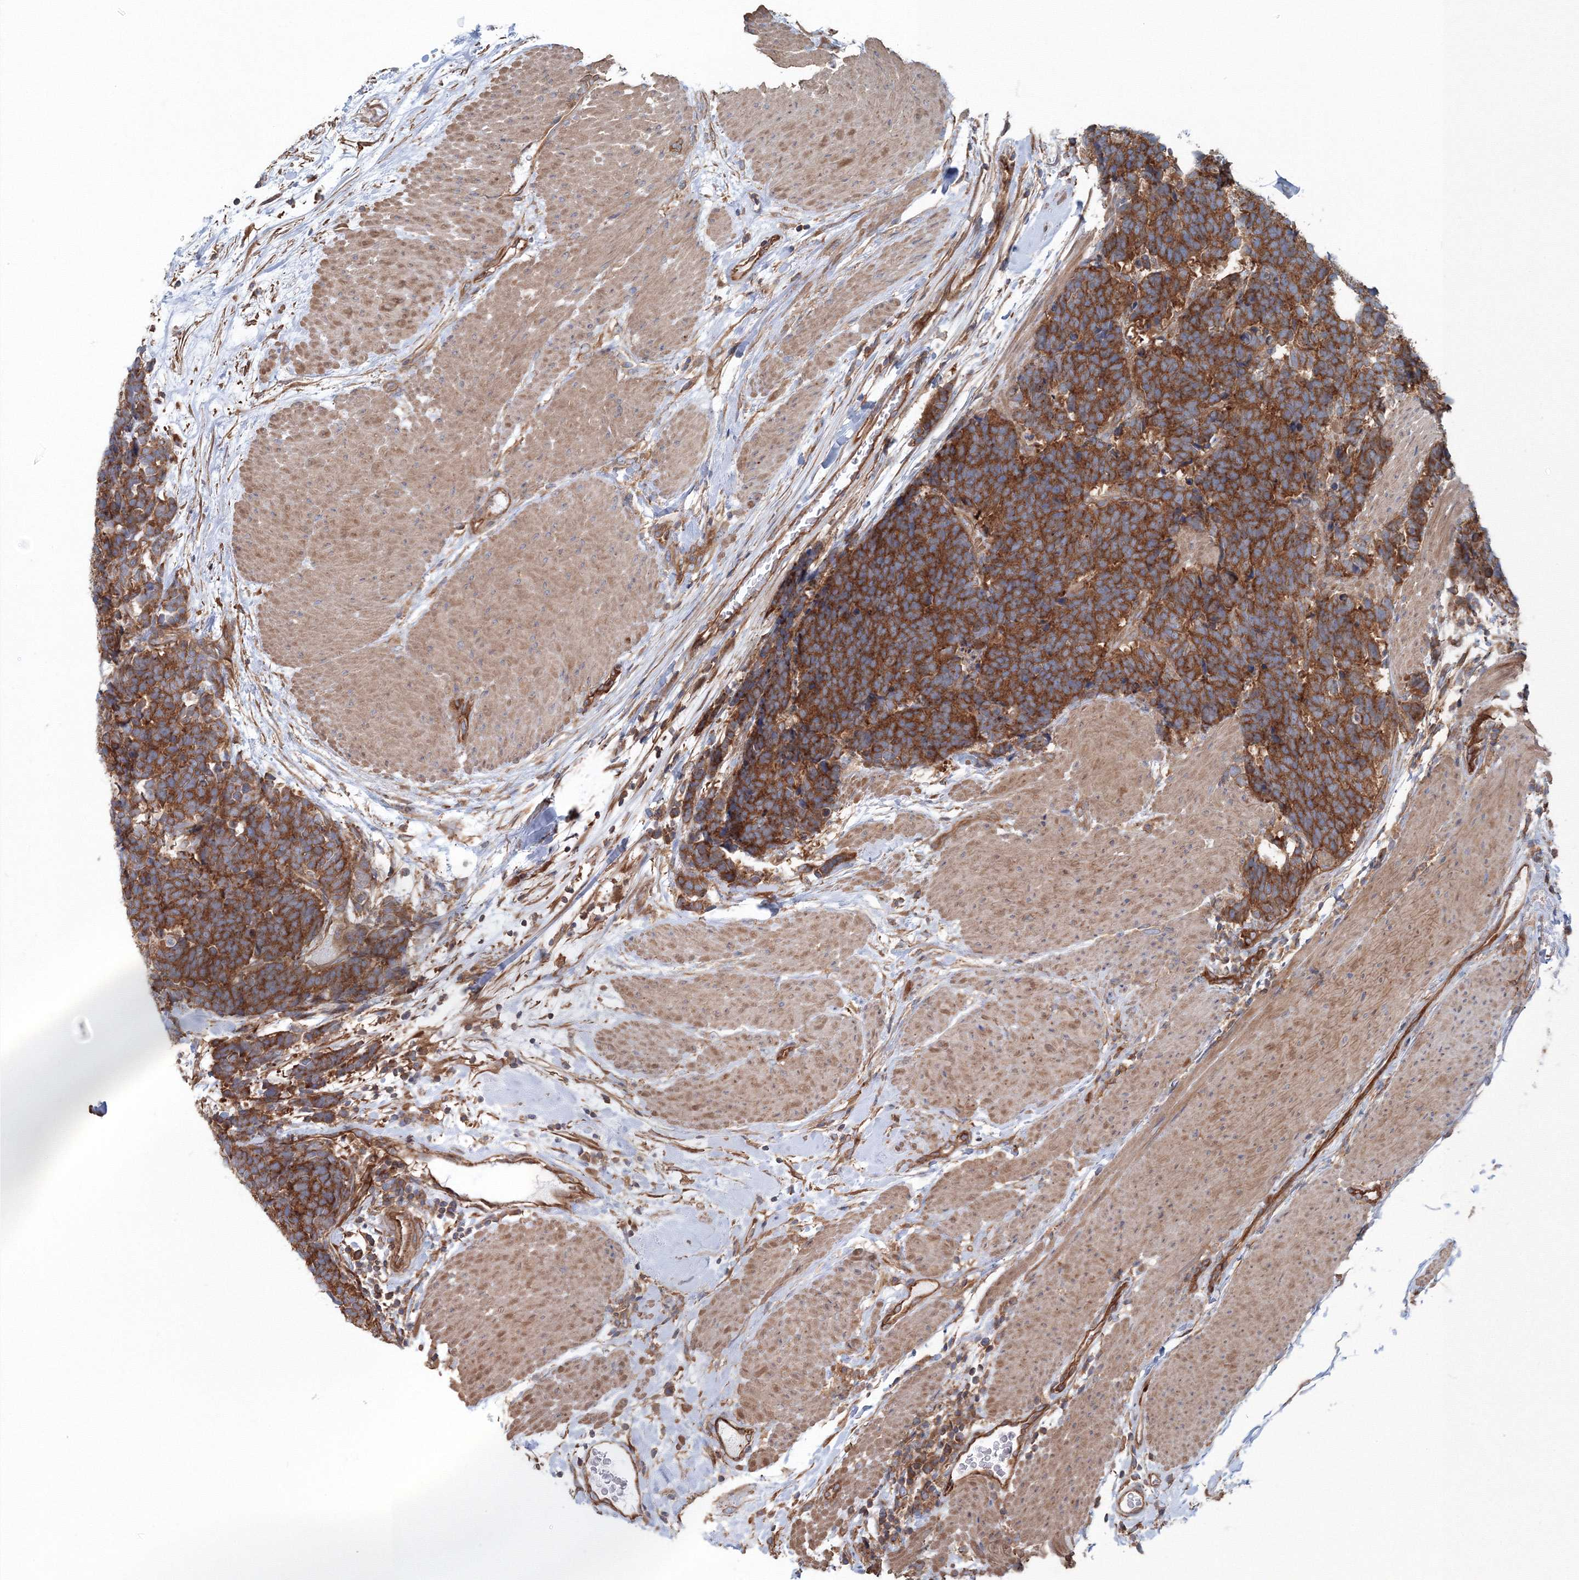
{"staining": {"intensity": "strong", "quantity": ">75%", "location": "cytoplasmic/membranous"}, "tissue": "carcinoid", "cell_type": "Tumor cells", "image_type": "cancer", "snomed": [{"axis": "morphology", "description": "Carcinoma, NOS"}, {"axis": "morphology", "description": "Carcinoid, malignant, NOS"}, {"axis": "topography", "description": "Urinary bladder"}], "caption": "Immunohistochemical staining of malignant carcinoid reveals high levels of strong cytoplasmic/membranous staining in approximately >75% of tumor cells.", "gene": "EXOC1", "patient": {"sex": "male", "age": 57}}